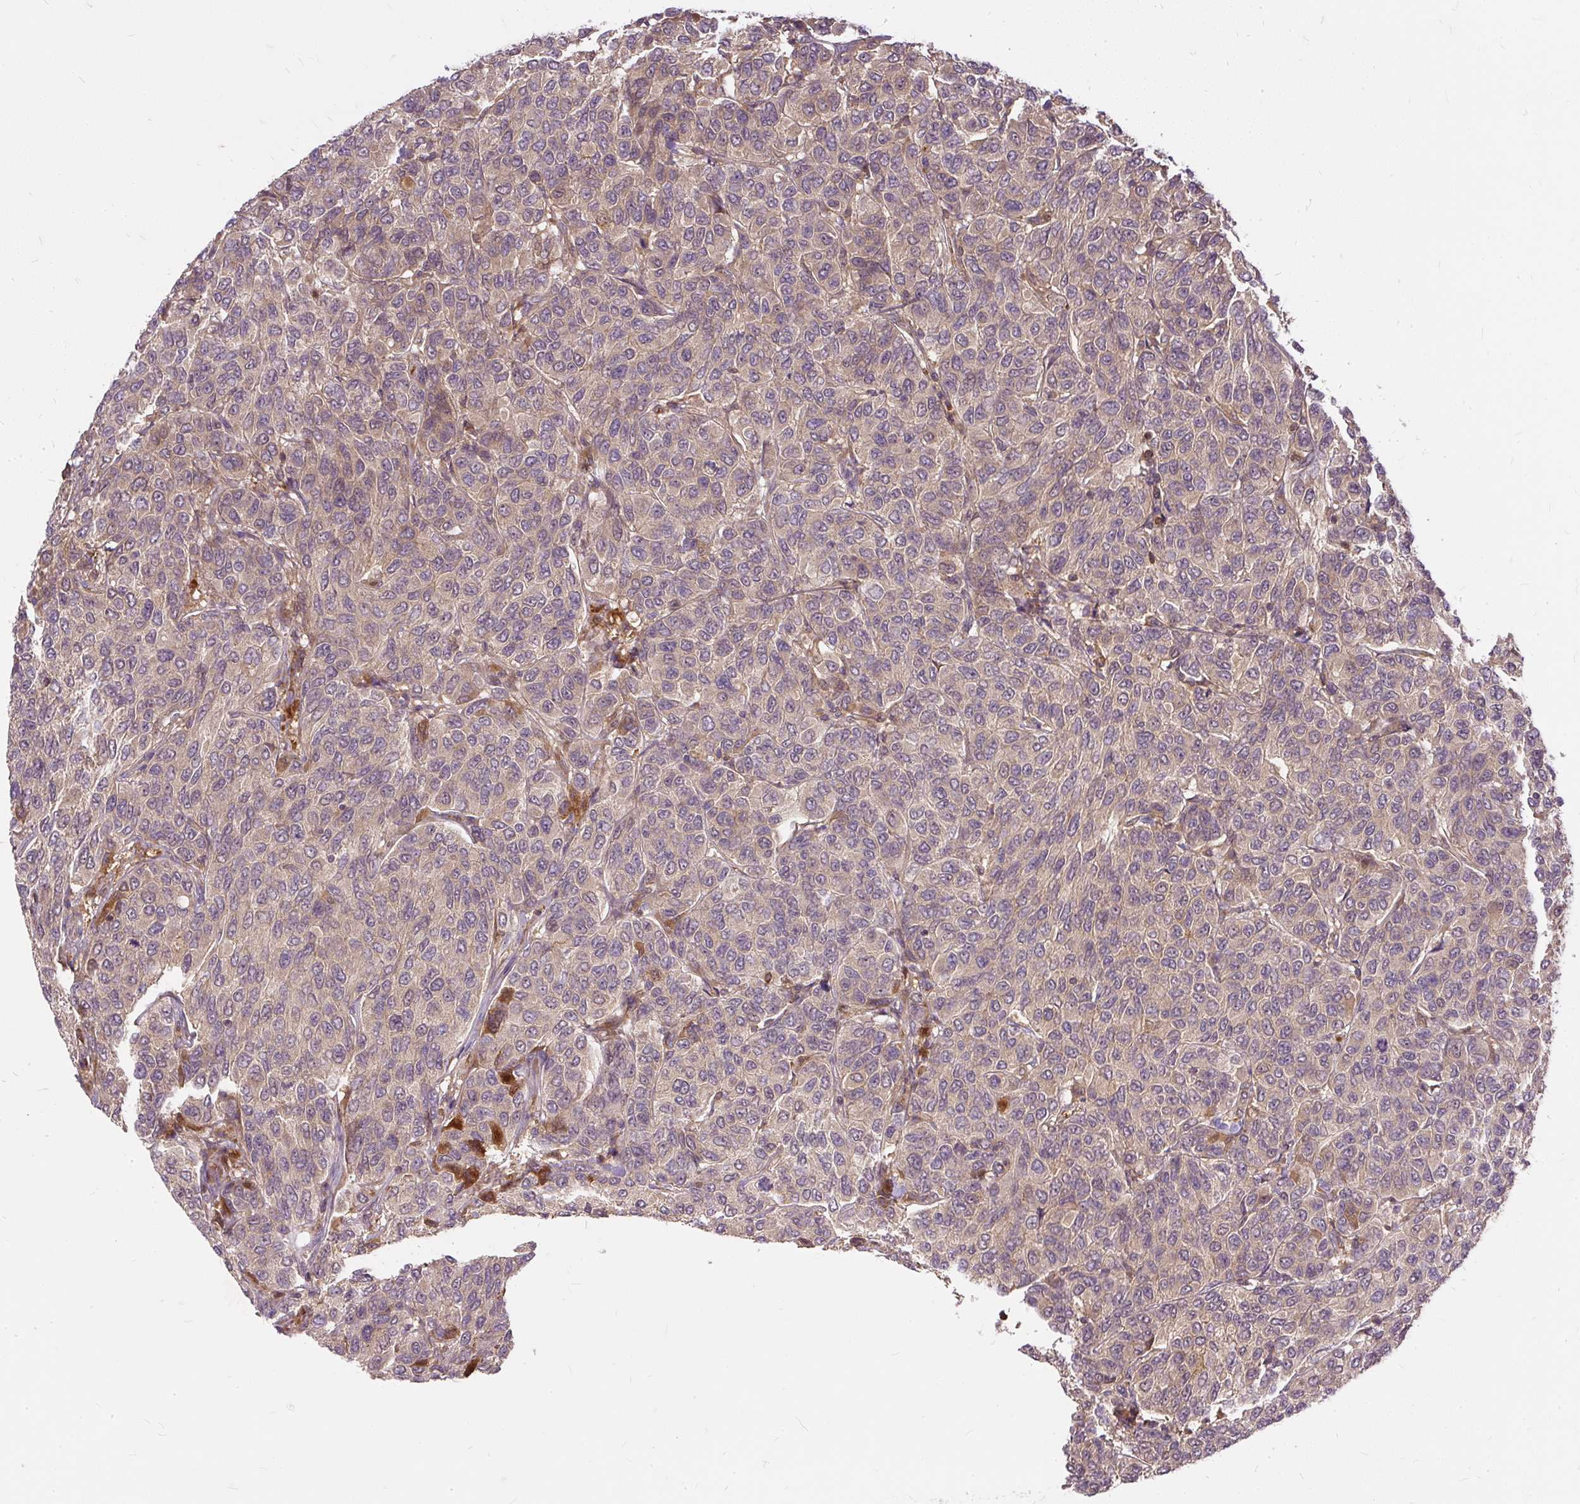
{"staining": {"intensity": "weak", "quantity": "<25%", "location": "cytoplasmic/membranous"}, "tissue": "breast cancer", "cell_type": "Tumor cells", "image_type": "cancer", "snomed": [{"axis": "morphology", "description": "Duct carcinoma"}, {"axis": "topography", "description": "Breast"}], "caption": "Protein analysis of breast cancer reveals no significant expression in tumor cells.", "gene": "AP5S1", "patient": {"sex": "female", "age": 55}}